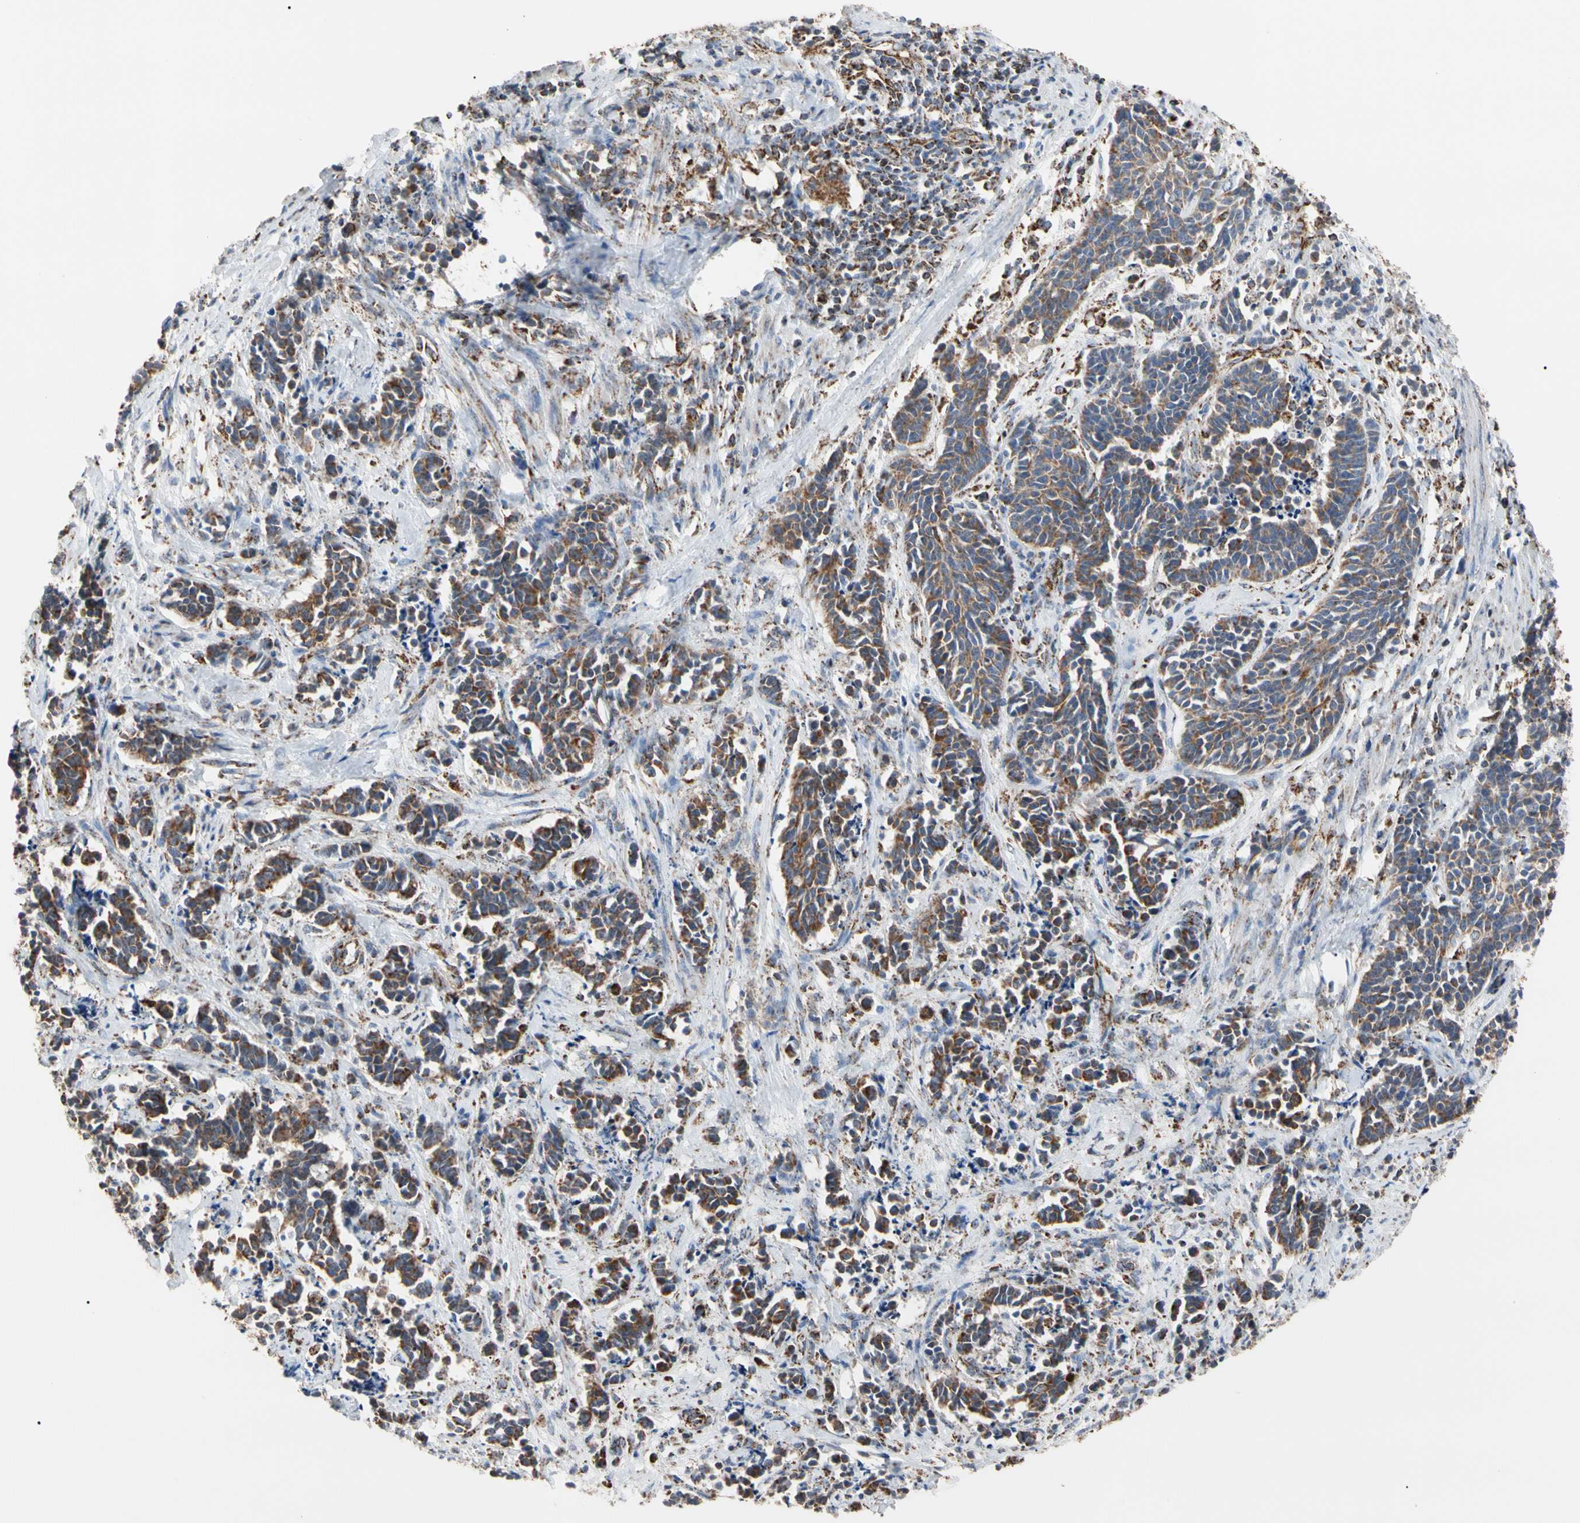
{"staining": {"intensity": "moderate", "quantity": ">75%", "location": "cytoplasmic/membranous"}, "tissue": "cervical cancer", "cell_type": "Tumor cells", "image_type": "cancer", "snomed": [{"axis": "morphology", "description": "Squamous cell carcinoma, NOS"}, {"axis": "topography", "description": "Cervix"}], "caption": "The histopathology image reveals staining of cervical cancer, revealing moderate cytoplasmic/membranous protein positivity (brown color) within tumor cells.", "gene": "FAM110B", "patient": {"sex": "female", "age": 35}}